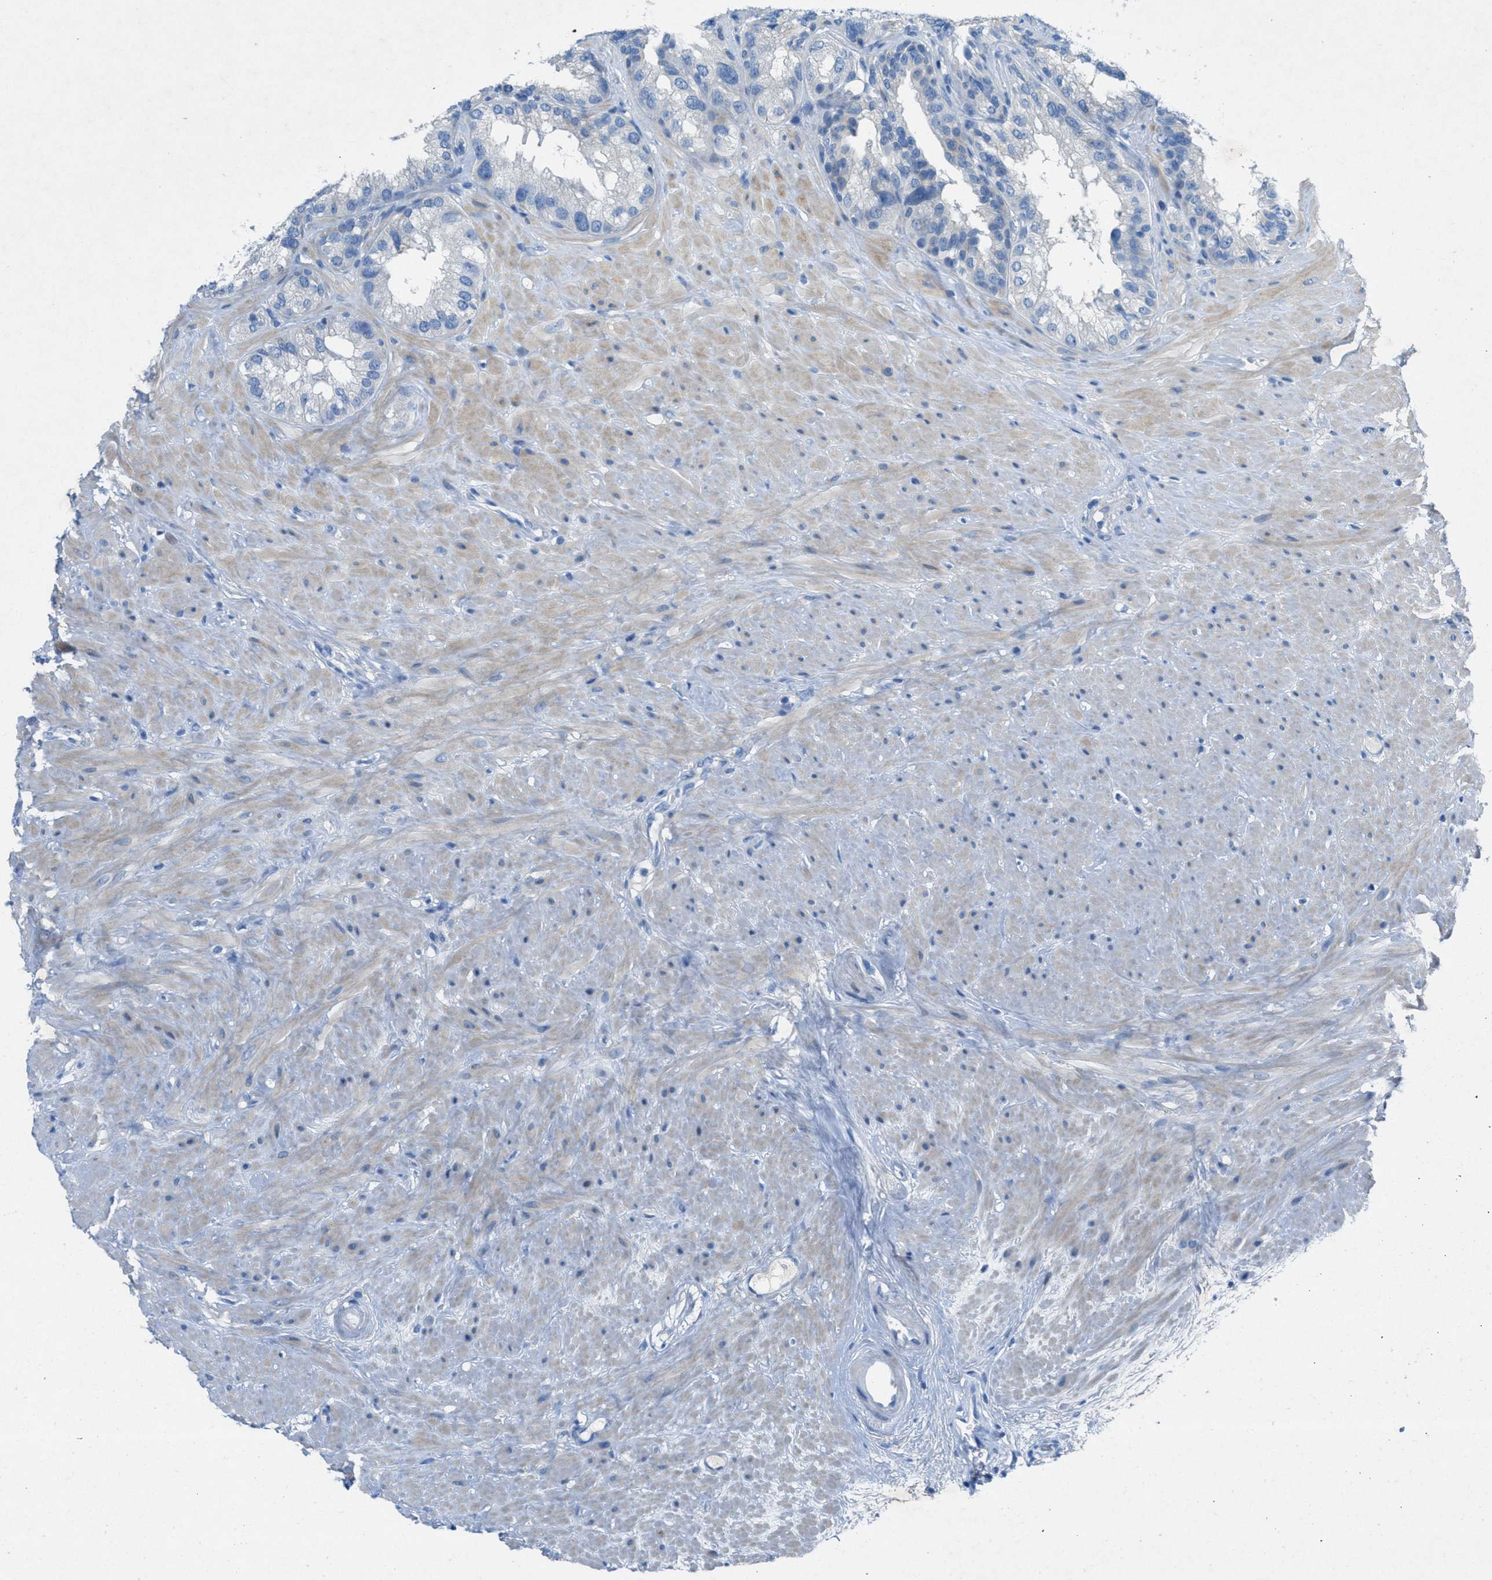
{"staining": {"intensity": "negative", "quantity": "none", "location": "none"}, "tissue": "seminal vesicle", "cell_type": "Glandular cells", "image_type": "normal", "snomed": [{"axis": "morphology", "description": "Normal tissue, NOS"}, {"axis": "topography", "description": "Seminal veicle"}], "caption": "IHC of normal human seminal vesicle demonstrates no staining in glandular cells.", "gene": "GALNT17", "patient": {"sex": "male", "age": 68}}